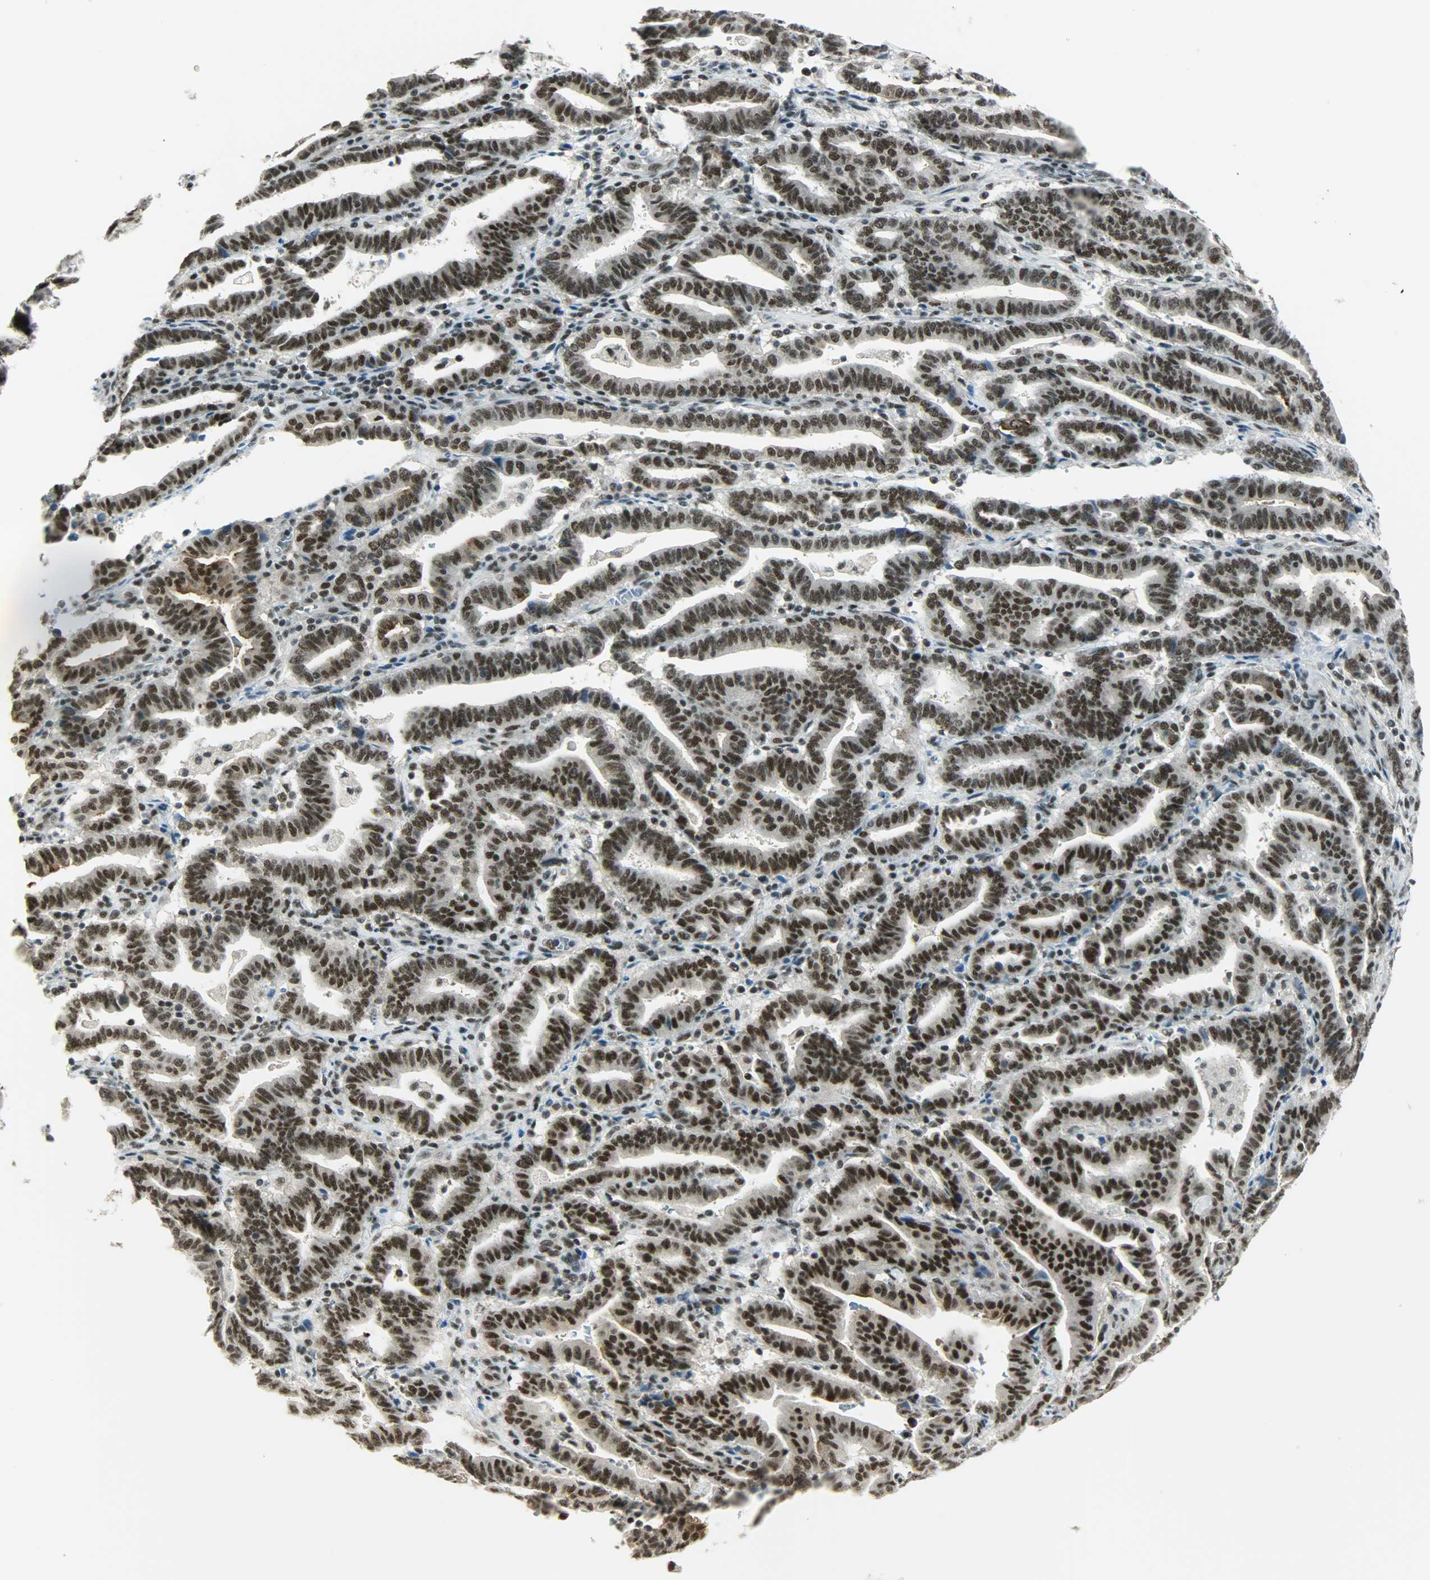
{"staining": {"intensity": "strong", "quantity": ">75%", "location": "nuclear"}, "tissue": "endometrial cancer", "cell_type": "Tumor cells", "image_type": "cancer", "snomed": [{"axis": "morphology", "description": "Adenocarcinoma, NOS"}, {"axis": "topography", "description": "Uterus"}], "caption": "Tumor cells display high levels of strong nuclear expression in approximately >75% of cells in human endometrial cancer. (Stains: DAB in brown, nuclei in blue, Microscopy: brightfield microscopy at high magnification).", "gene": "SUGP1", "patient": {"sex": "female", "age": 83}}